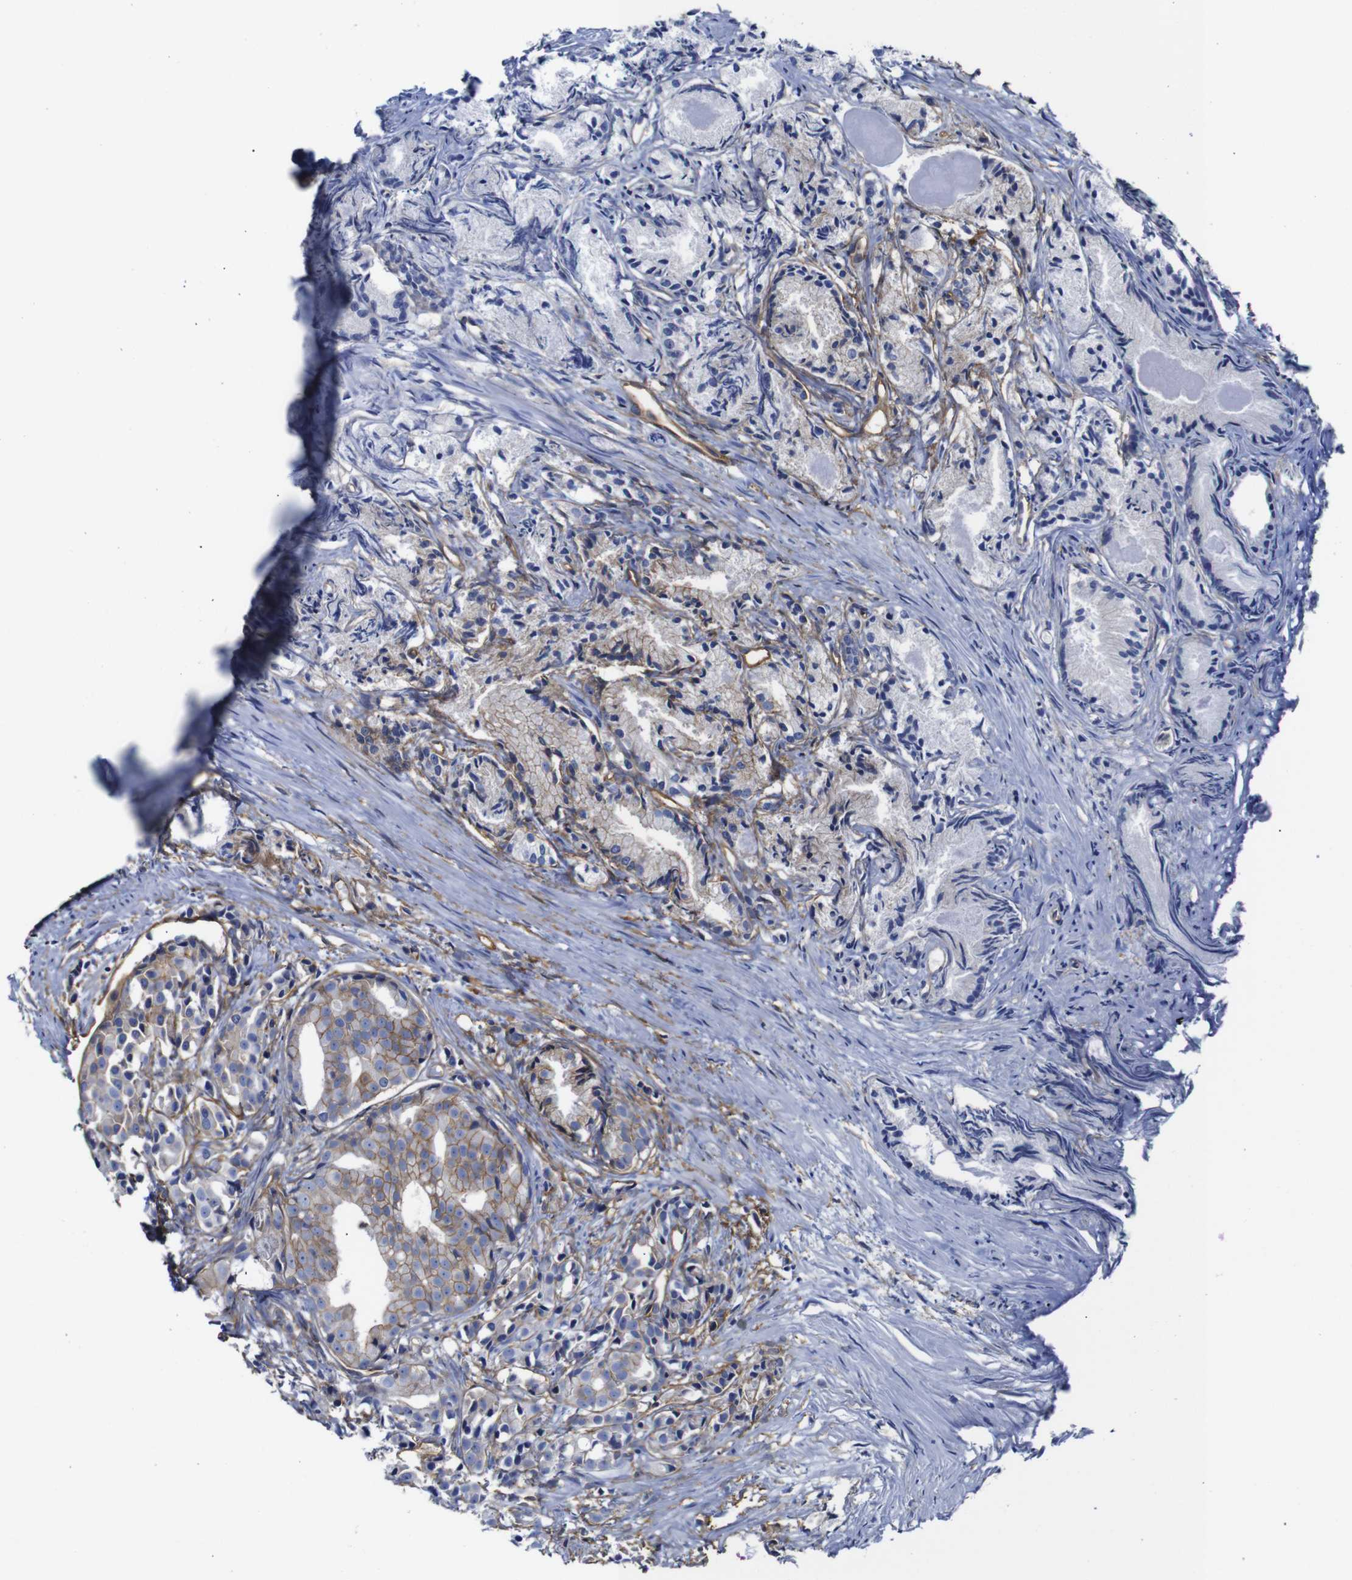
{"staining": {"intensity": "weak", "quantity": ">75%", "location": "cytoplasmic/membranous"}, "tissue": "prostate cancer", "cell_type": "Tumor cells", "image_type": "cancer", "snomed": [{"axis": "morphology", "description": "Adenocarcinoma, Low grade"}, {"axis": "topography", "description": "Prostate"}], "caption": "Protein staining by immunohistochemistry (IHC) demonstrates weak cytoplasmic/membranous expression in approximately >75% of tumor cells in prostate low-grade adenocarcinoma.", "gene": "SPTBN1", "patient": {"sex": "male", "age": 72}}